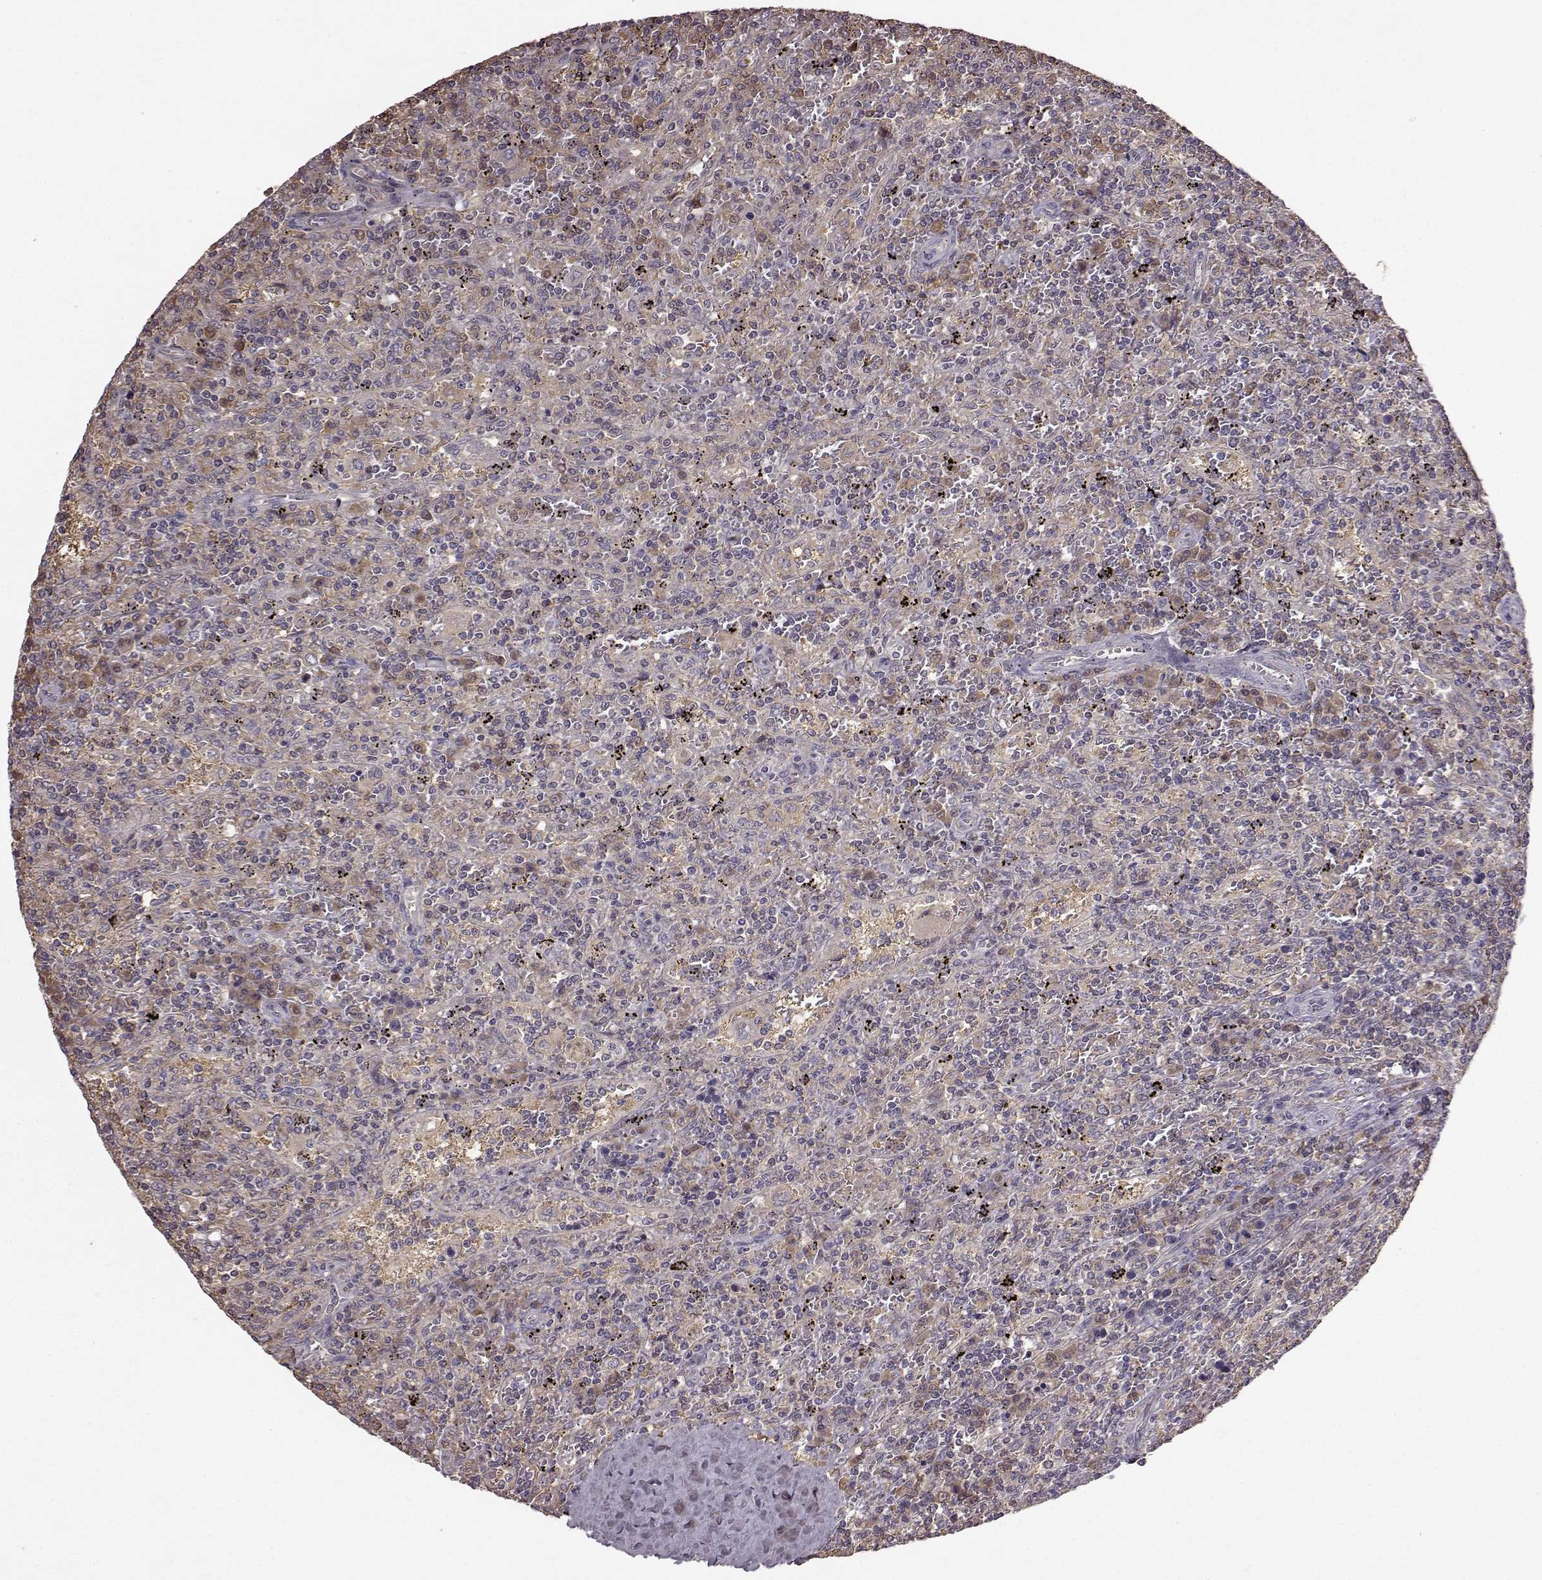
{"staining": {"intensity": "weak", "quantity": ">75%", "location": "cytoplasmic/membranous"}, "tissue": "lymphoma", "cell_type": "Tumor cells", "image_type": "cancer", "snomed": [{"axis": "morphology", "description": "Malignant lymphoma, non-Hodgkin's type, Low grade"}, {"axis": "topography", "description": "Spleen"}], "caption": "Human malignant lymphoma, non-Hodgkin's type (low-grade) stained for a protein (brown) displays weak cytoplasmic/membranous positive positivity in approximately >75% of tumor cells.", "gene": "NME1-NME2", "patient": {"sex": "male", "age": 62}}